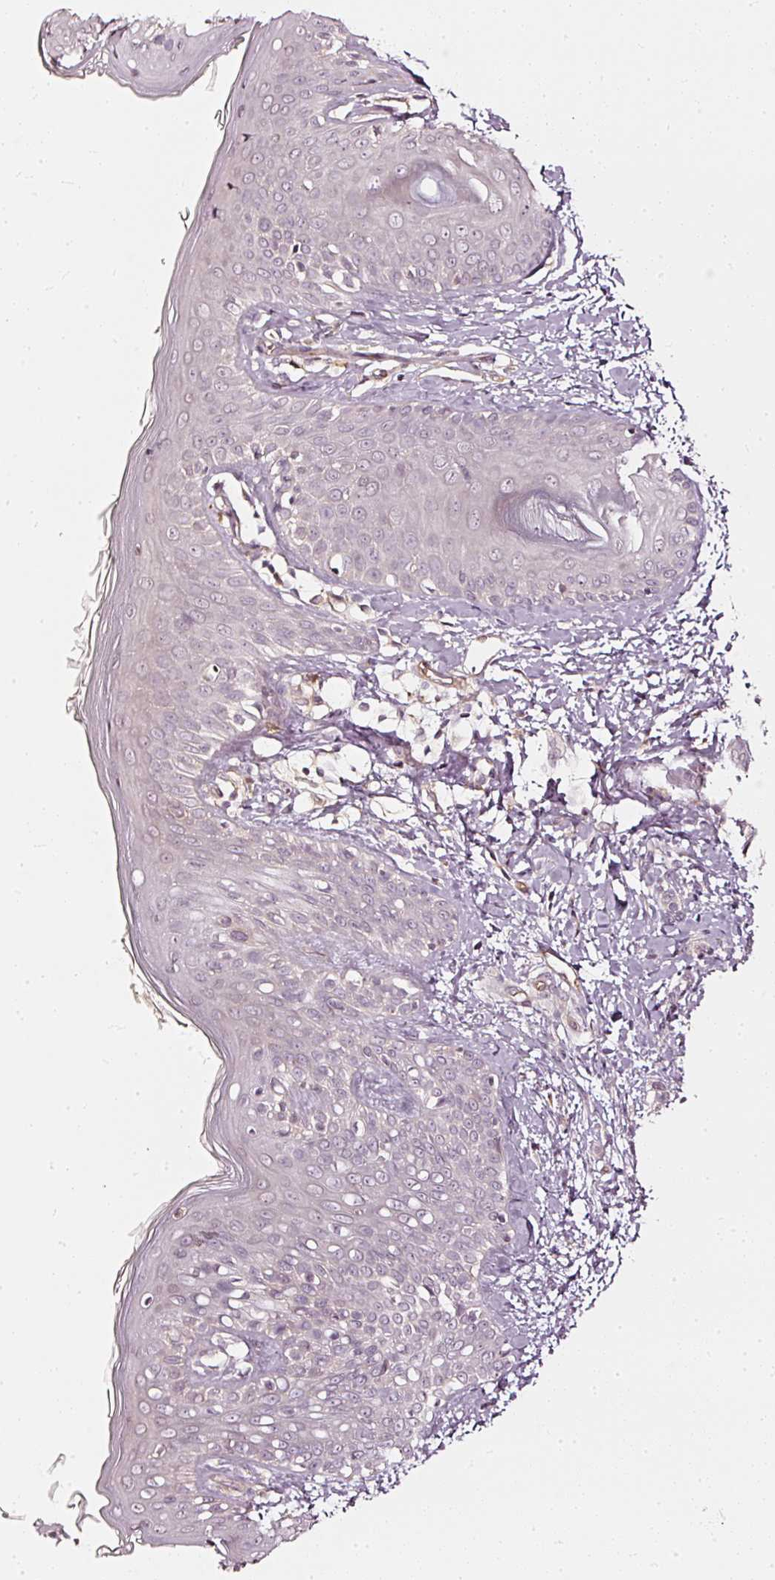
{"staining": {"intensity": "negative", "quantity": "none", "location": "none"}, "tissue": "skin", "cell_type": "Fibroblasts", "image_type": "normal", "snomed": [{"axis": "morphology", "description": "Normal tissue, NOS"}, {"axis": "topography", "description": "Skin"}], "caption": "IHC of normal skin demonstrates no expression in fibroblasts.", "gene": "DRD2", "patient": {"sex": "male", "age": 16}}